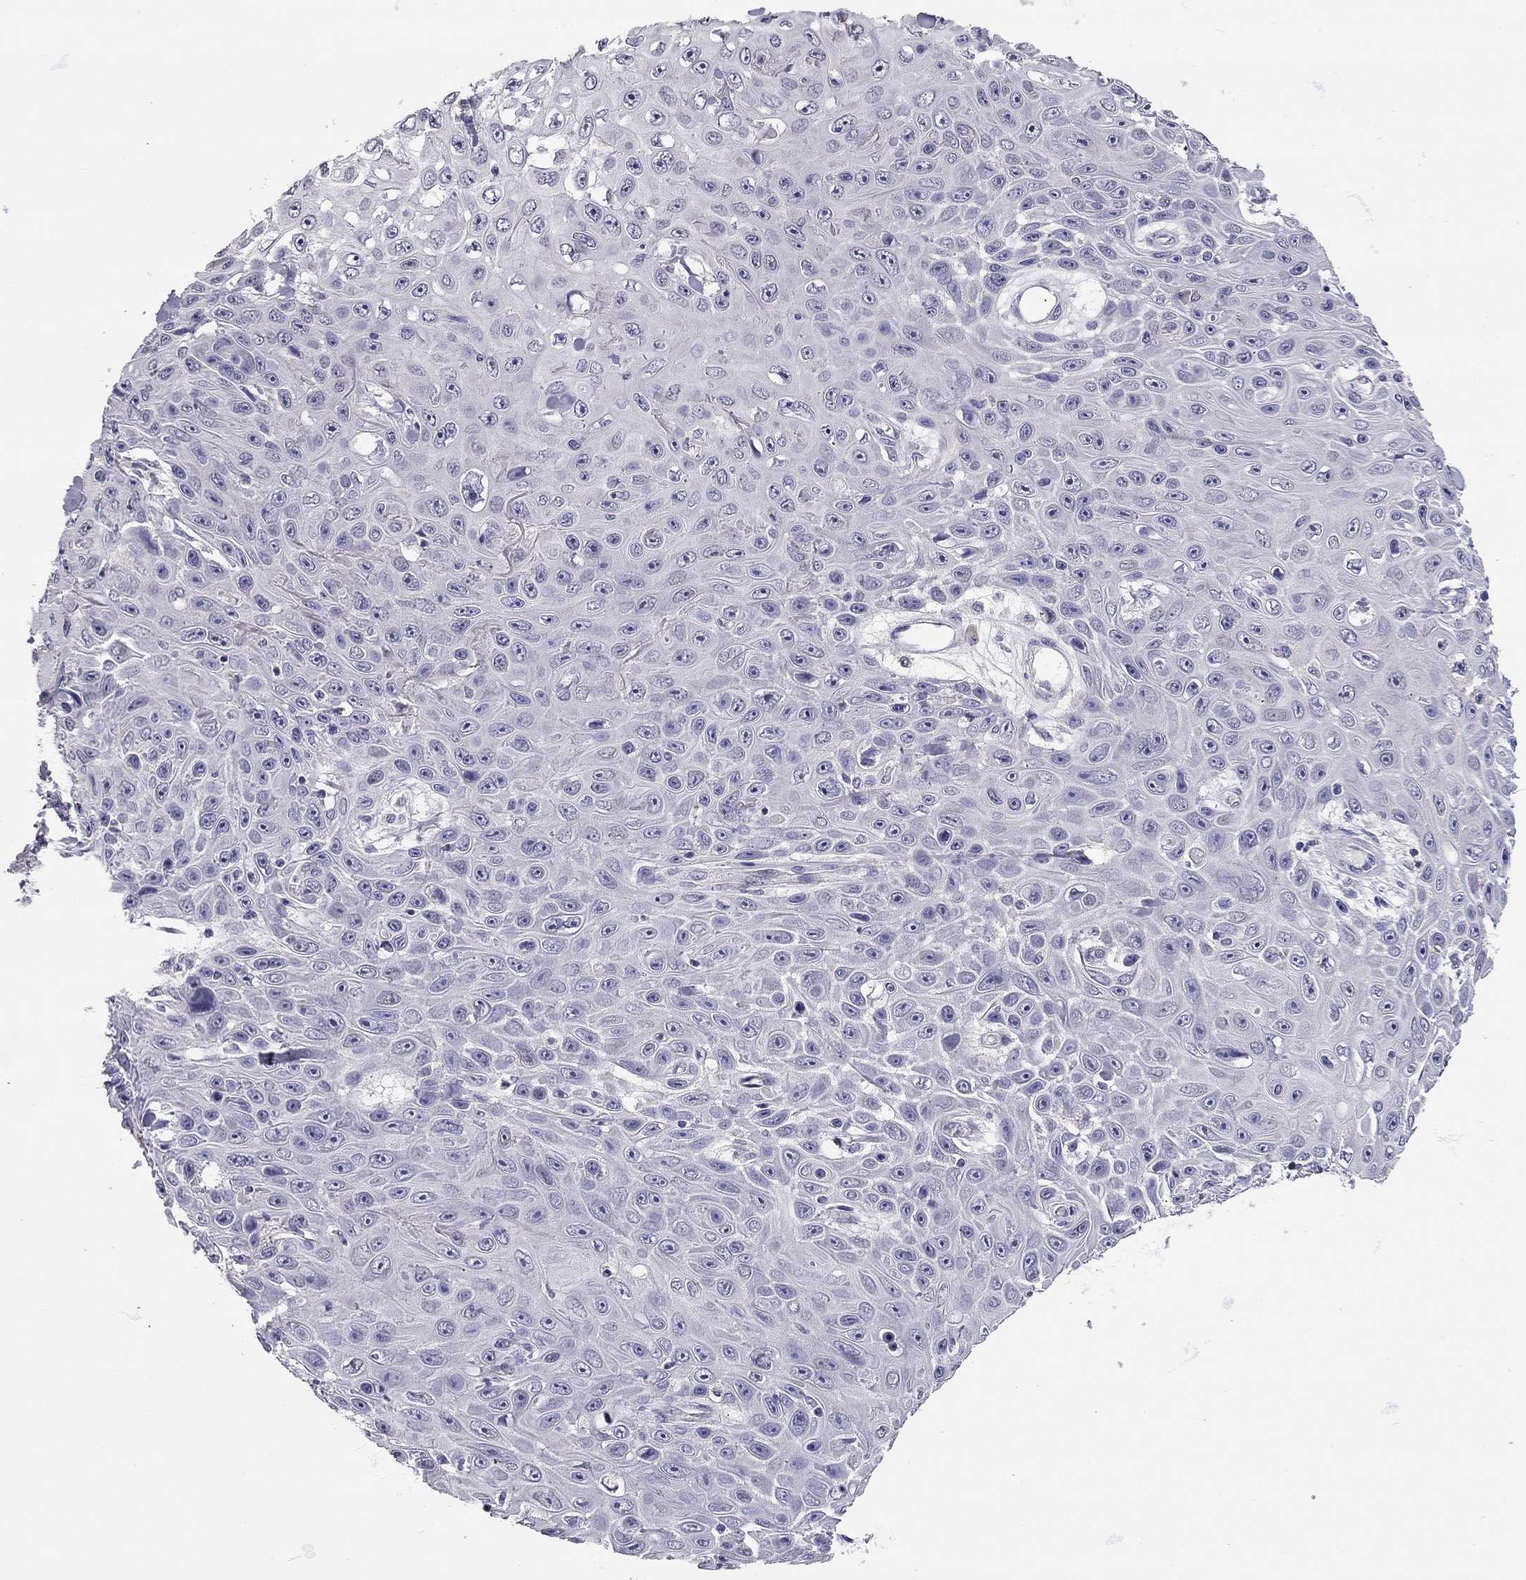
{"staining": {"intensity": "negative", "quantity": "none", "location": "none"}, "tissue": "skin cancer", "cell_type": "Tumor cells", "image_type": "cancer", "snomed": [{"axis": "morphology", "description": "Squamous cell carcinoma, NOS"}, {"axis": "topography", "description": "Skin"}], "caption": "There is no significant staining in tumor cells of squamous cell carcinoma (skin).", "gene": "SCARB1", "patient": {"sex": "male", "age": 82}}